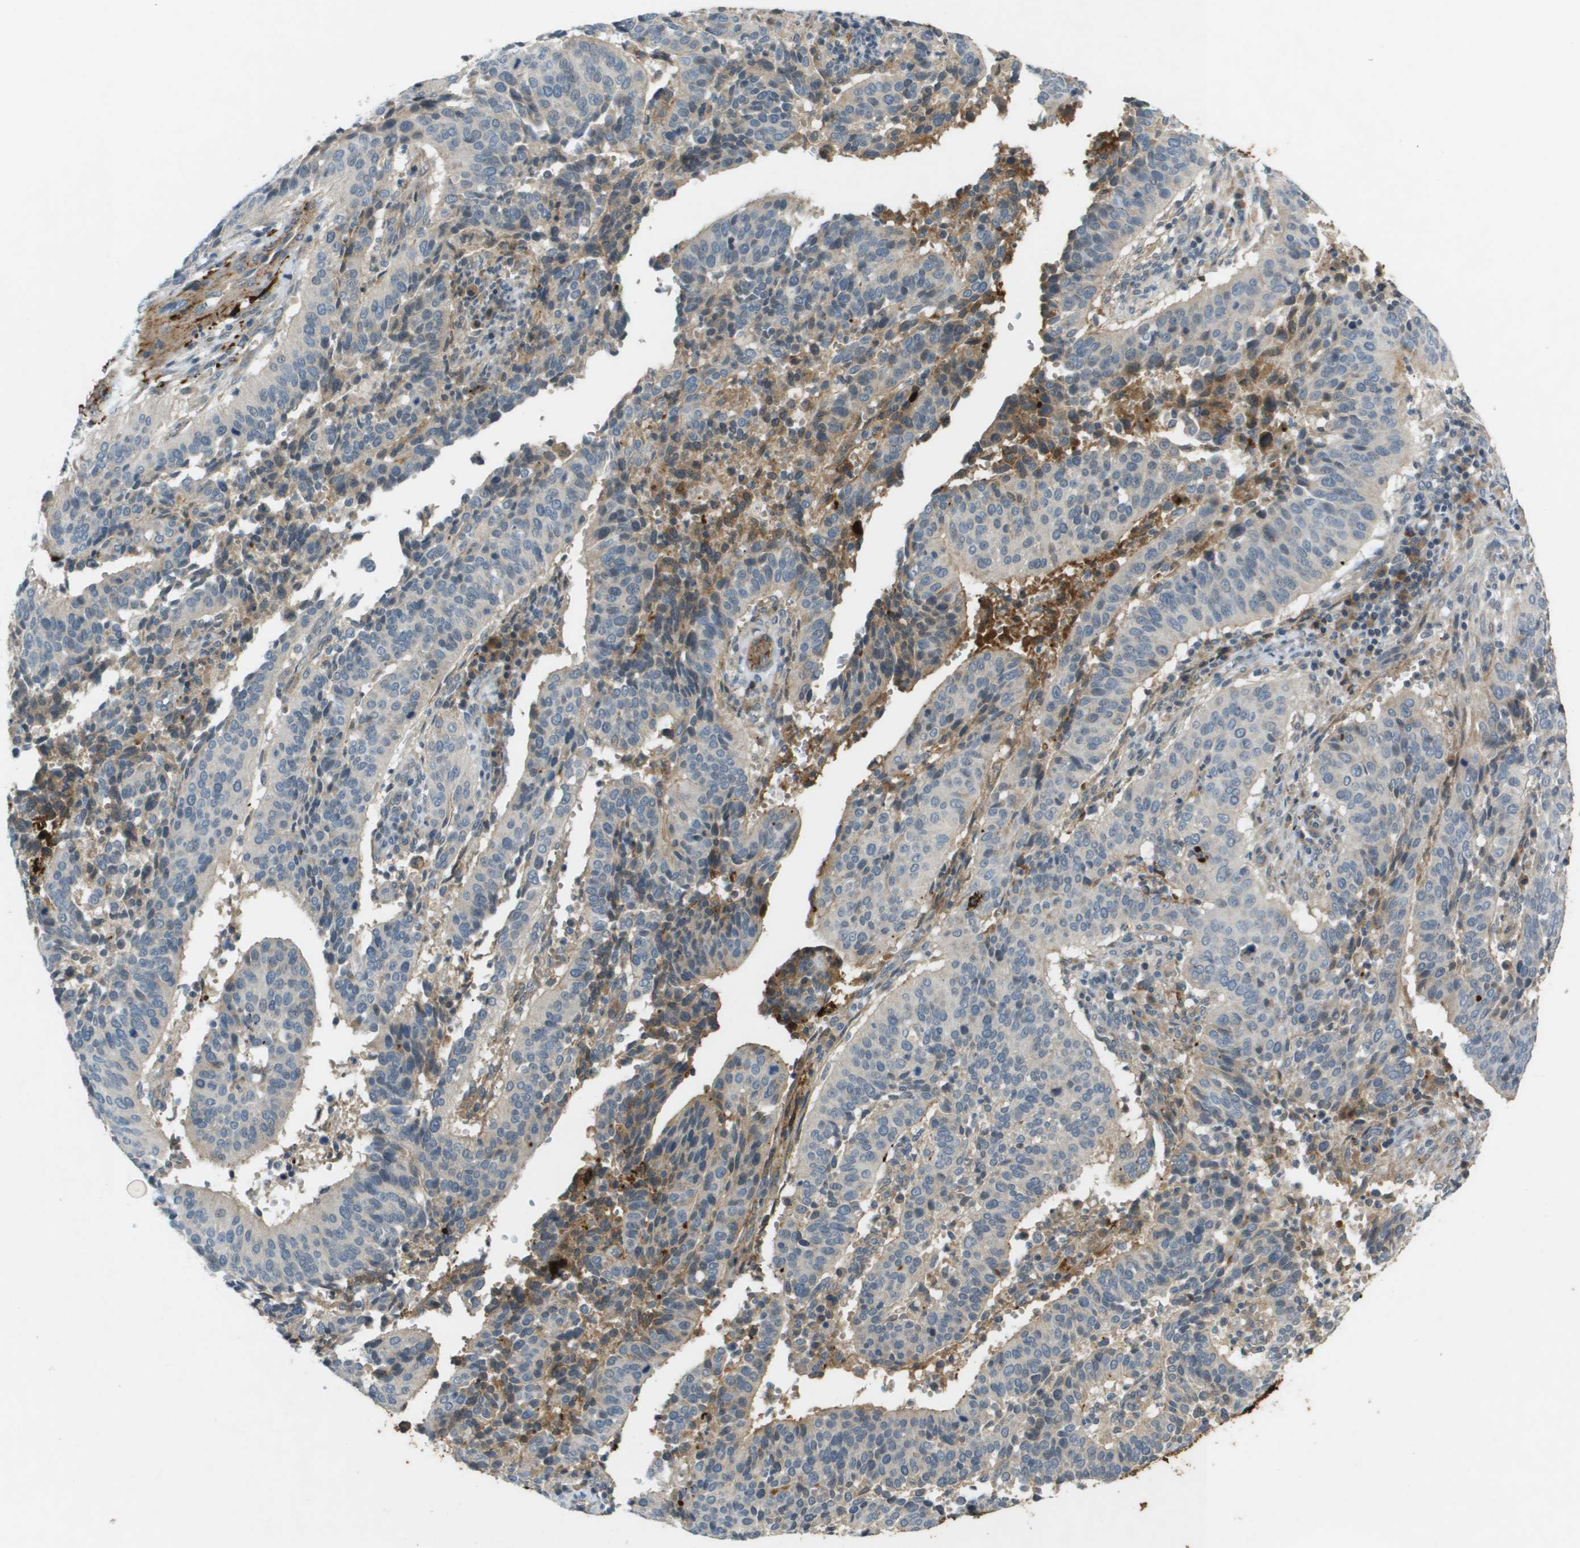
{"staining": {"intensity": "negative", "quantity": "none", "location": "none"}, "tissue": "cervical cancer", "cell_type": "Tumor cells", "image_type": "cancer", "snomed": [{"axis": "morphology", "description": "Normal tissue, NOS"}, {"axis": "morphology", "description": "Squamous cell carcinoma, NOS"}, {"axis": "topography", "description": "Cervix"}], "caption": "DAB immunohistochemical staining of cervical cancer reveals no significant expression in tumor cells.", "gene": "VTN", "patient": {"sex": "female", "age": 39}}